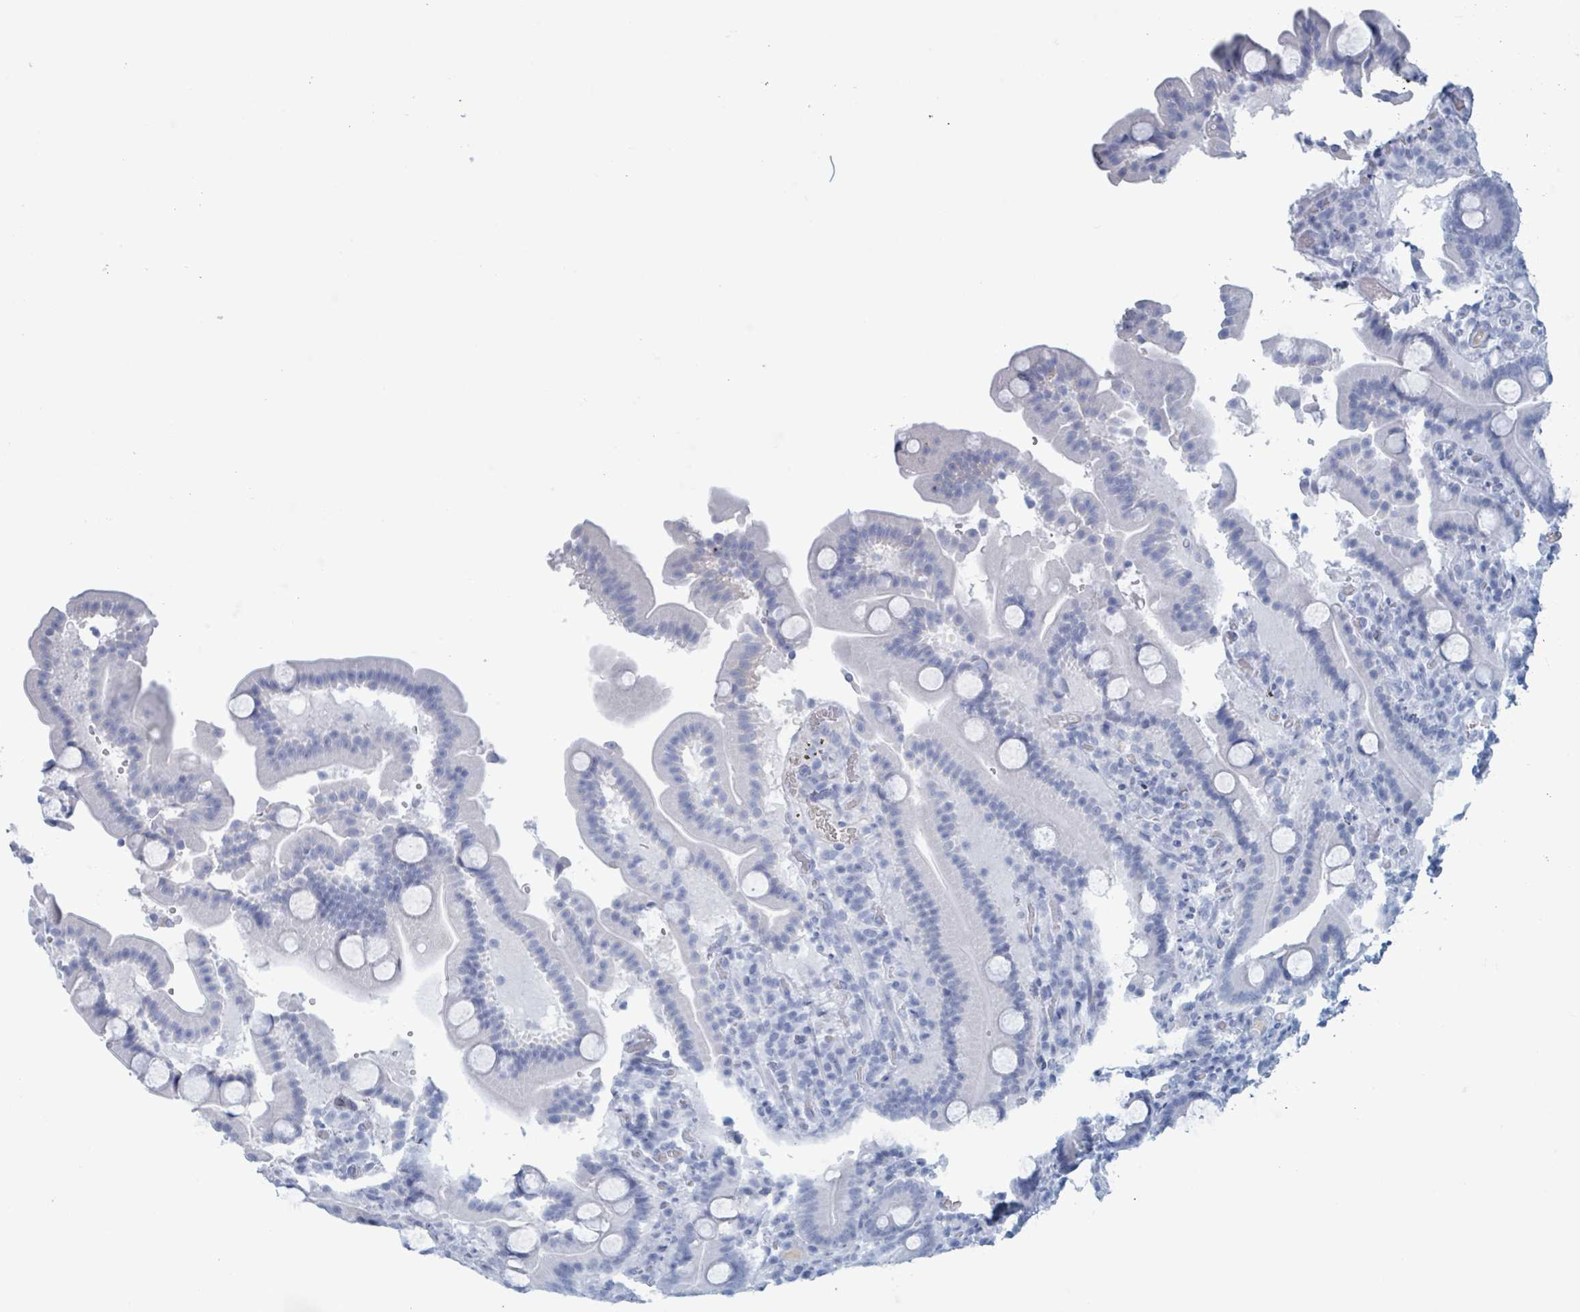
{"staining": {"intensity": "negative", "quantity": "none", "location": "none"}, "tissue": "duodenum", "cell_type": "Glandular cells", "image_type": "normal", "snomed": [{"axis": "morphology", "description": "Normal tissue, NOS"}, {"axis": "topography", "description": "Duodenum"}], "caption": "Duodenum stained for a protein using immunohistochemistry (IHC) exhibits no positivity glandular cells.", "gene": "KLK4", "patient": {"sex": "male", "age": 55}}